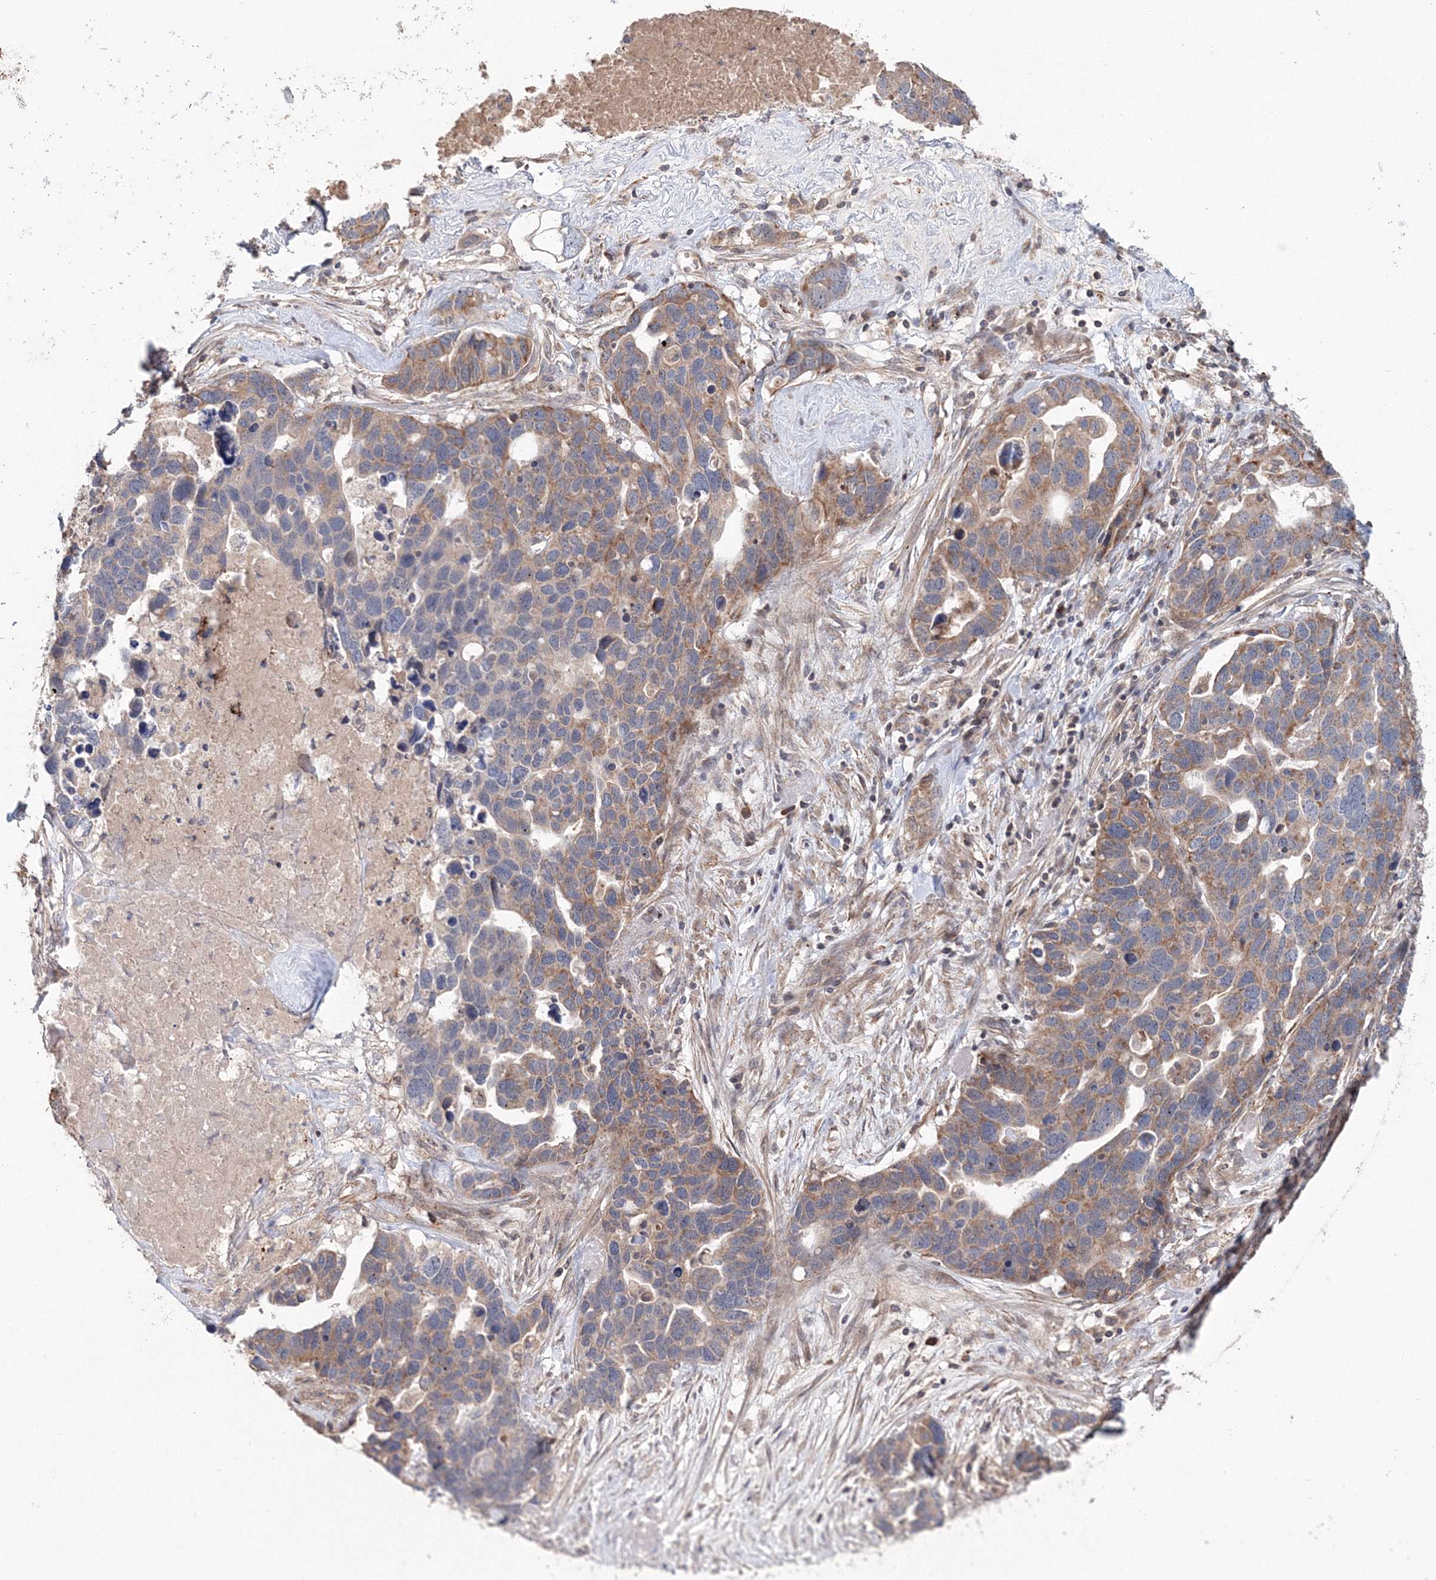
{"staining": {"intensity": "moderate", "quantity": ">75%", "location": "cytoplasmic/membranous"}, "tissue": "ovarian cancer", "cell_type": "Tumor cells", "image_type": "cancer", "snomed": [{"axis": "morphology", "description": "Cystadenocarcinoma, serous, NOS"}, {"axis": "topography", "description": "Ovary"}], "caption": "High-power microscopy captured an immunohistochemistry photomicrograph of ovarian cancer, revealing moderate cytoplasmic/membranous expression in about >75% of tumor cells.", "gene": "NOA1", "patient": {"sex": "female", "age": 54}}